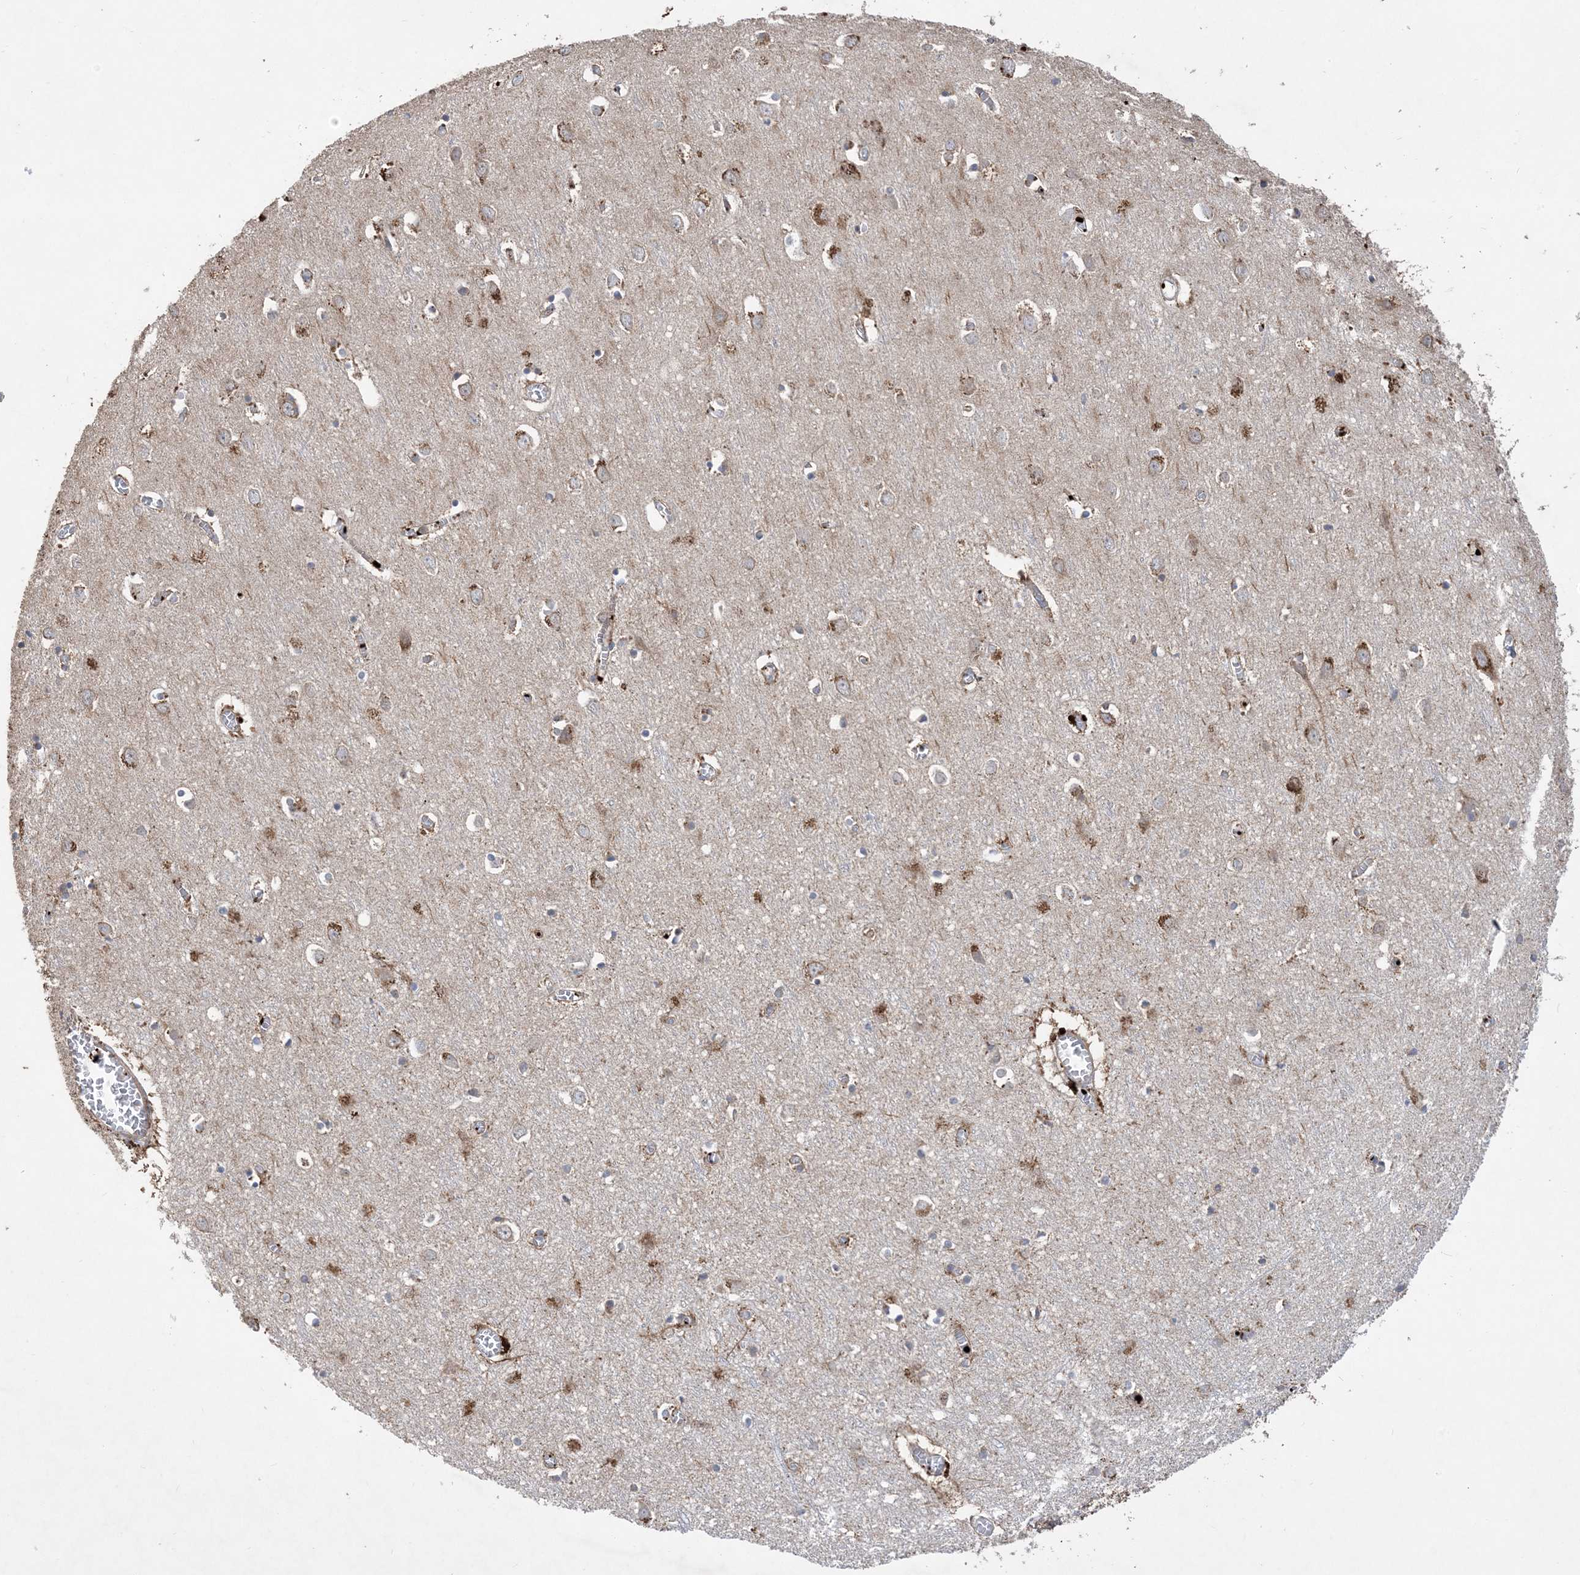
{"staining": {"intensity": "negative", "quantity": "none", "location": "none"}, "tissue": "cerebral cortex", "cell_type": "Endothelial cells", "image_type": "normal", "snomed": [{"axis": "morphology", "description": "Normal tissue, NOS"}, {"axis": "topography", "description": "Cerebral cortex"}], "caption": "Immunohistochemical staining of benign human cerebral cortex displays no significant expression in endothelial cells. (Brightfield microscopy of DAB (3,3'-diaminobenzidine) IHC at high magnification).", "gene": "MASP2", "patient": {"sex": "female", "age": 64}}